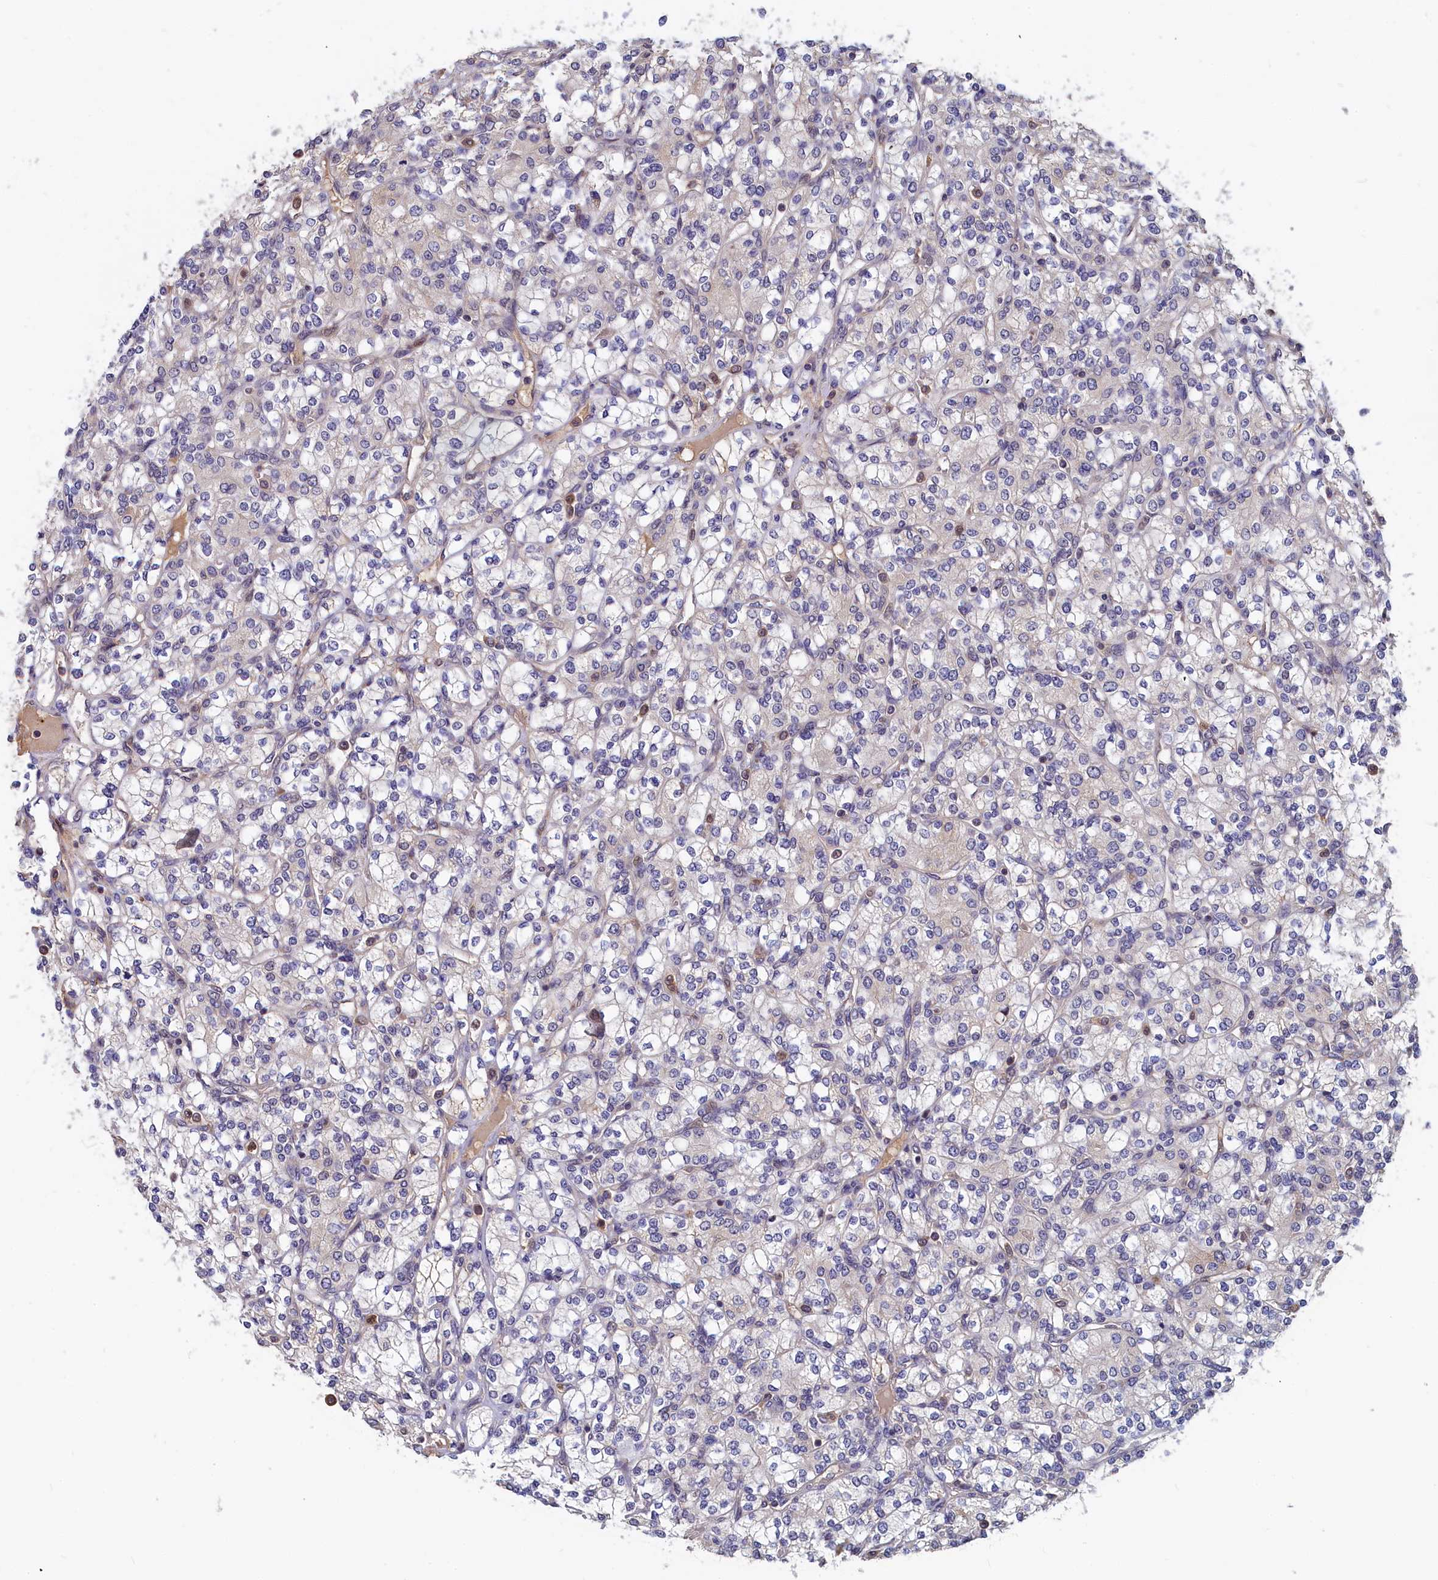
{"staining": {"intensity": "weak", "quantity": "<25%", "location": "cytoplasmic/membranous"}, "tissue": "renal cancer", "cell_type": "Tumor cells", "image_type": "cancer", "snomed": [{"axis": "morphology", "description": "Adenocarcinoma, NOS"}, {"axis": "topography", "description": "Kidney"}], "caption": "Renal adenocarcinoma was stained to show a protein in brown. There is no significant expression in tumor cells. Nuclei are stained in blue.", "gene": "EPB41L4B", "patient": {"sex": "male", "age": 77}}